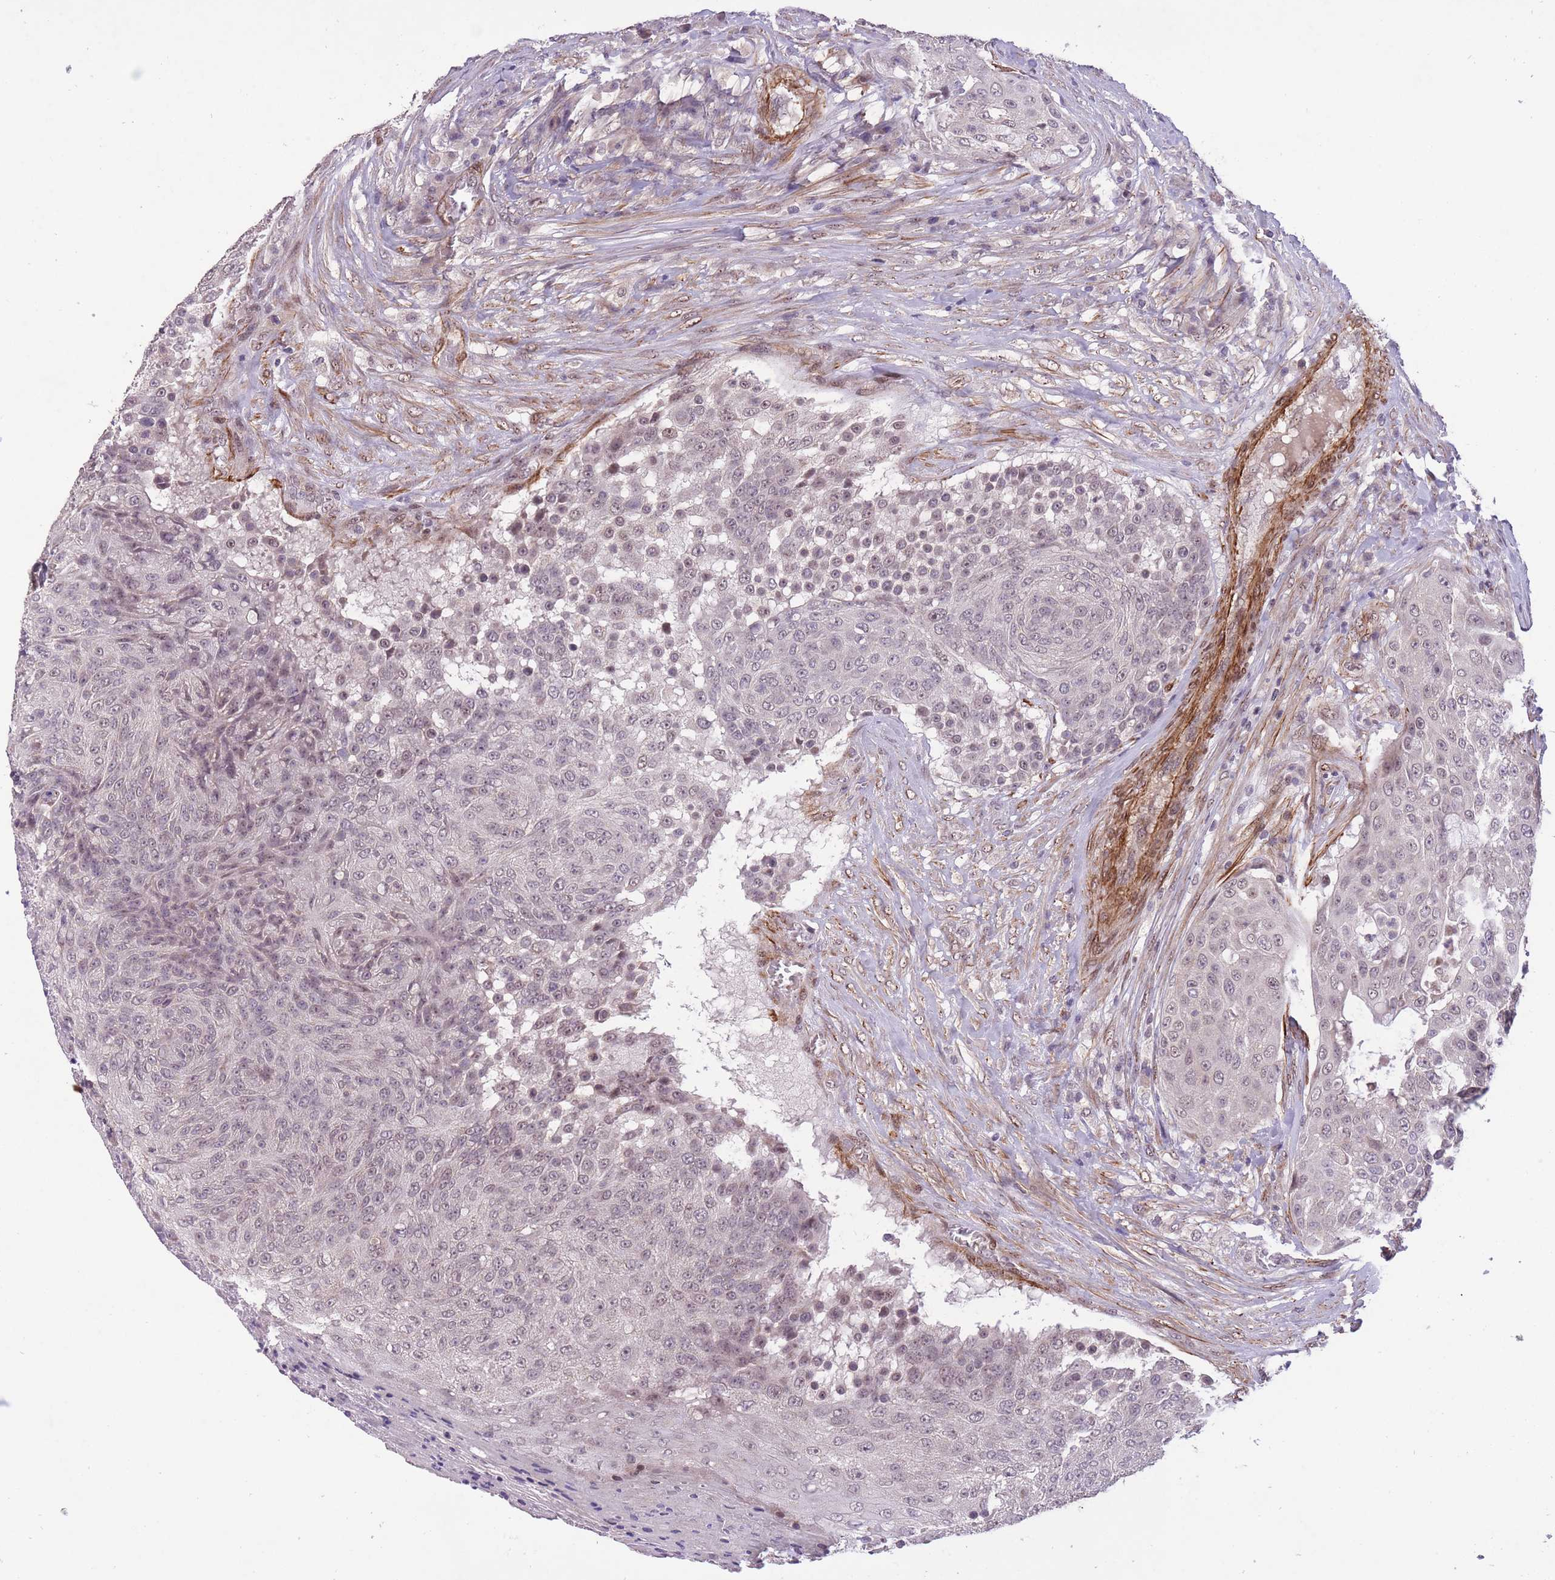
{"staining": {"intensity": "weak", "quantity": "25%-75%", "location": "nuclear"}, "tissue": "urothelial cancer", "cell_type": "Tumor cells", "image_type": "cancer", "snomed": [{"axis": "morphology", "description": "Urothelial carcinoma, High grade"}, {"axis": "topography", "description": "Urinary bladder"}], "caption": "A micrograph showing weak nuclear expression in about 25%-75% of tumor cells in urothelial carcinoma (high-grade), as visualized by brown immunohistochemical staining.", "gene": "CBX6", "patient": {"sex": "female", "age": 63}}